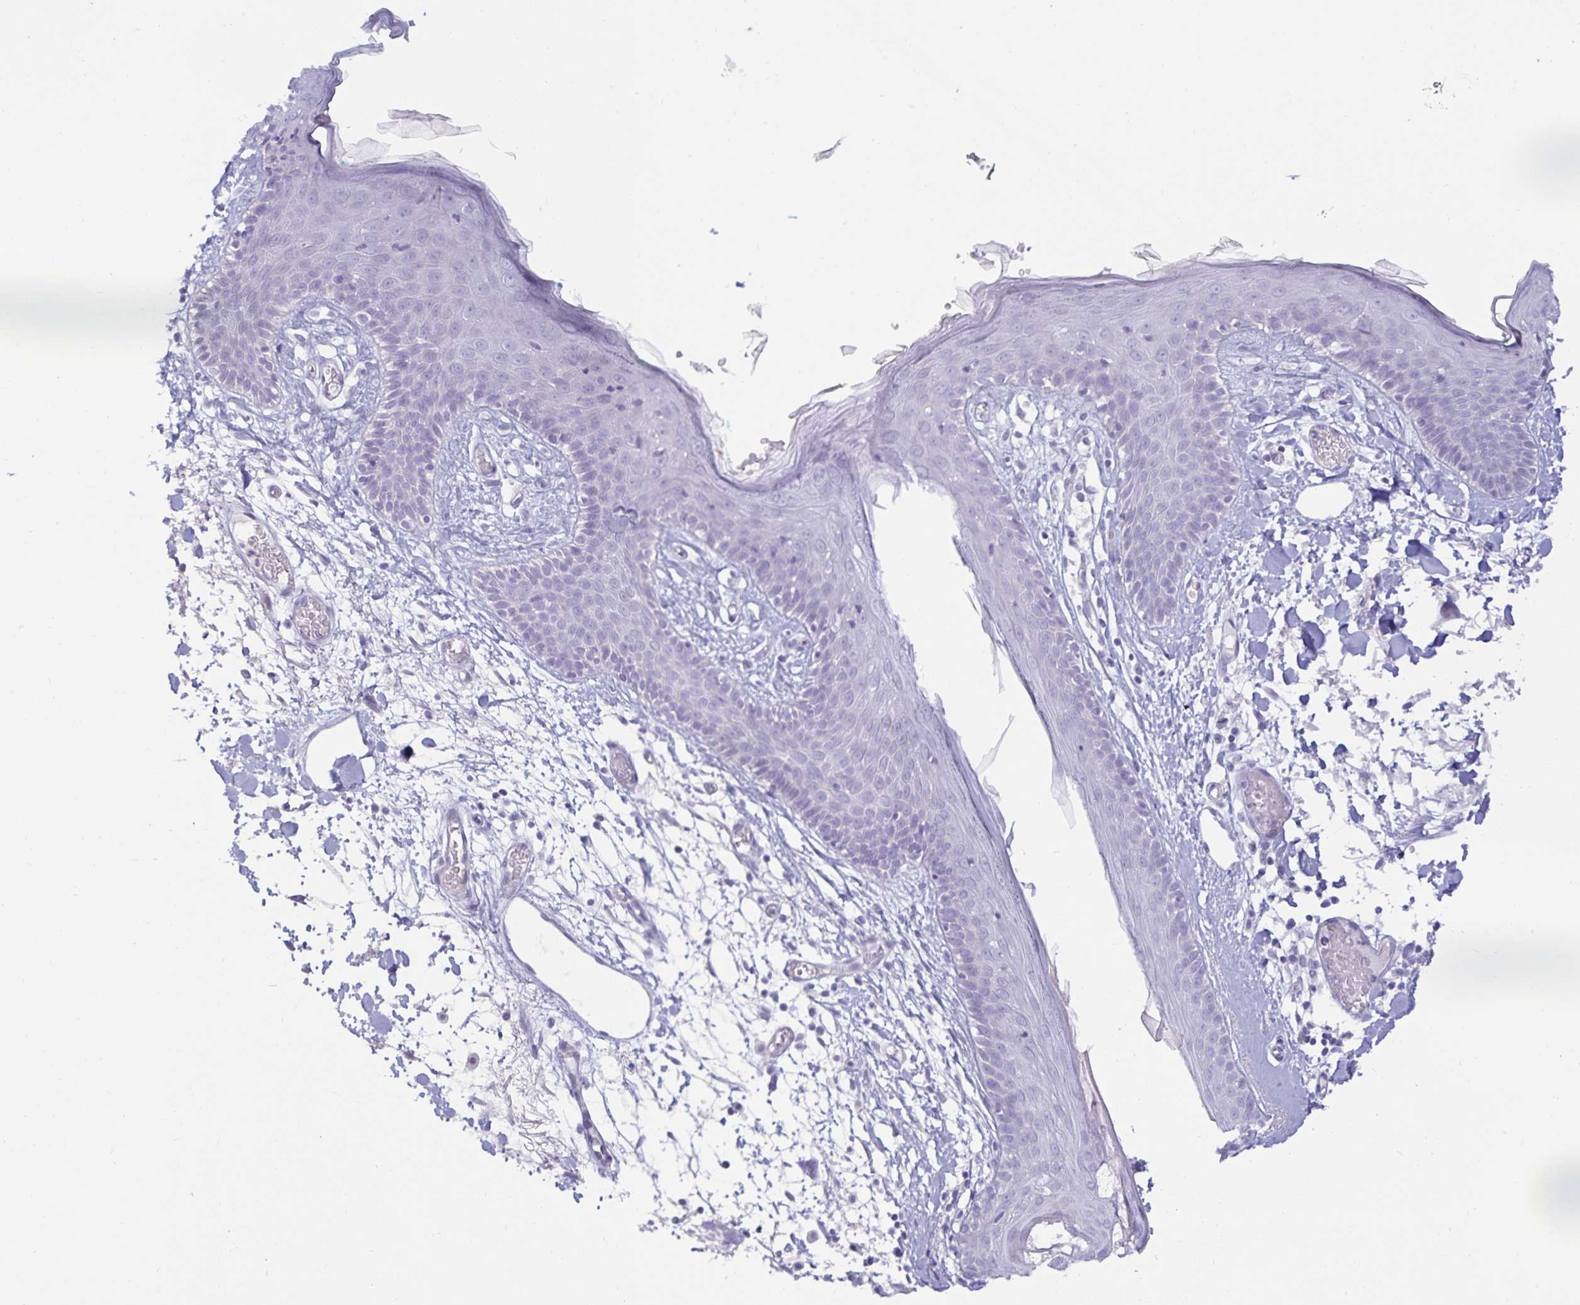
{"staining": {"intensity": "negative", "quantity": "none", "location": "none"}, "tissue": "skin", "cell_type": "Fibroblasts", "image_type": "normal", "snomed": [{"axis": "morphology", "description": "Normal tissue, NOS"}, {"axis": "topography", "description": "Skin"}], "caption": "DAB immunohistochemical staining of benign human skin demonstrates no significant staining in fibroblasts.", "gene": "SPAG4", "patient": {"sex": "male", "age": 79}}